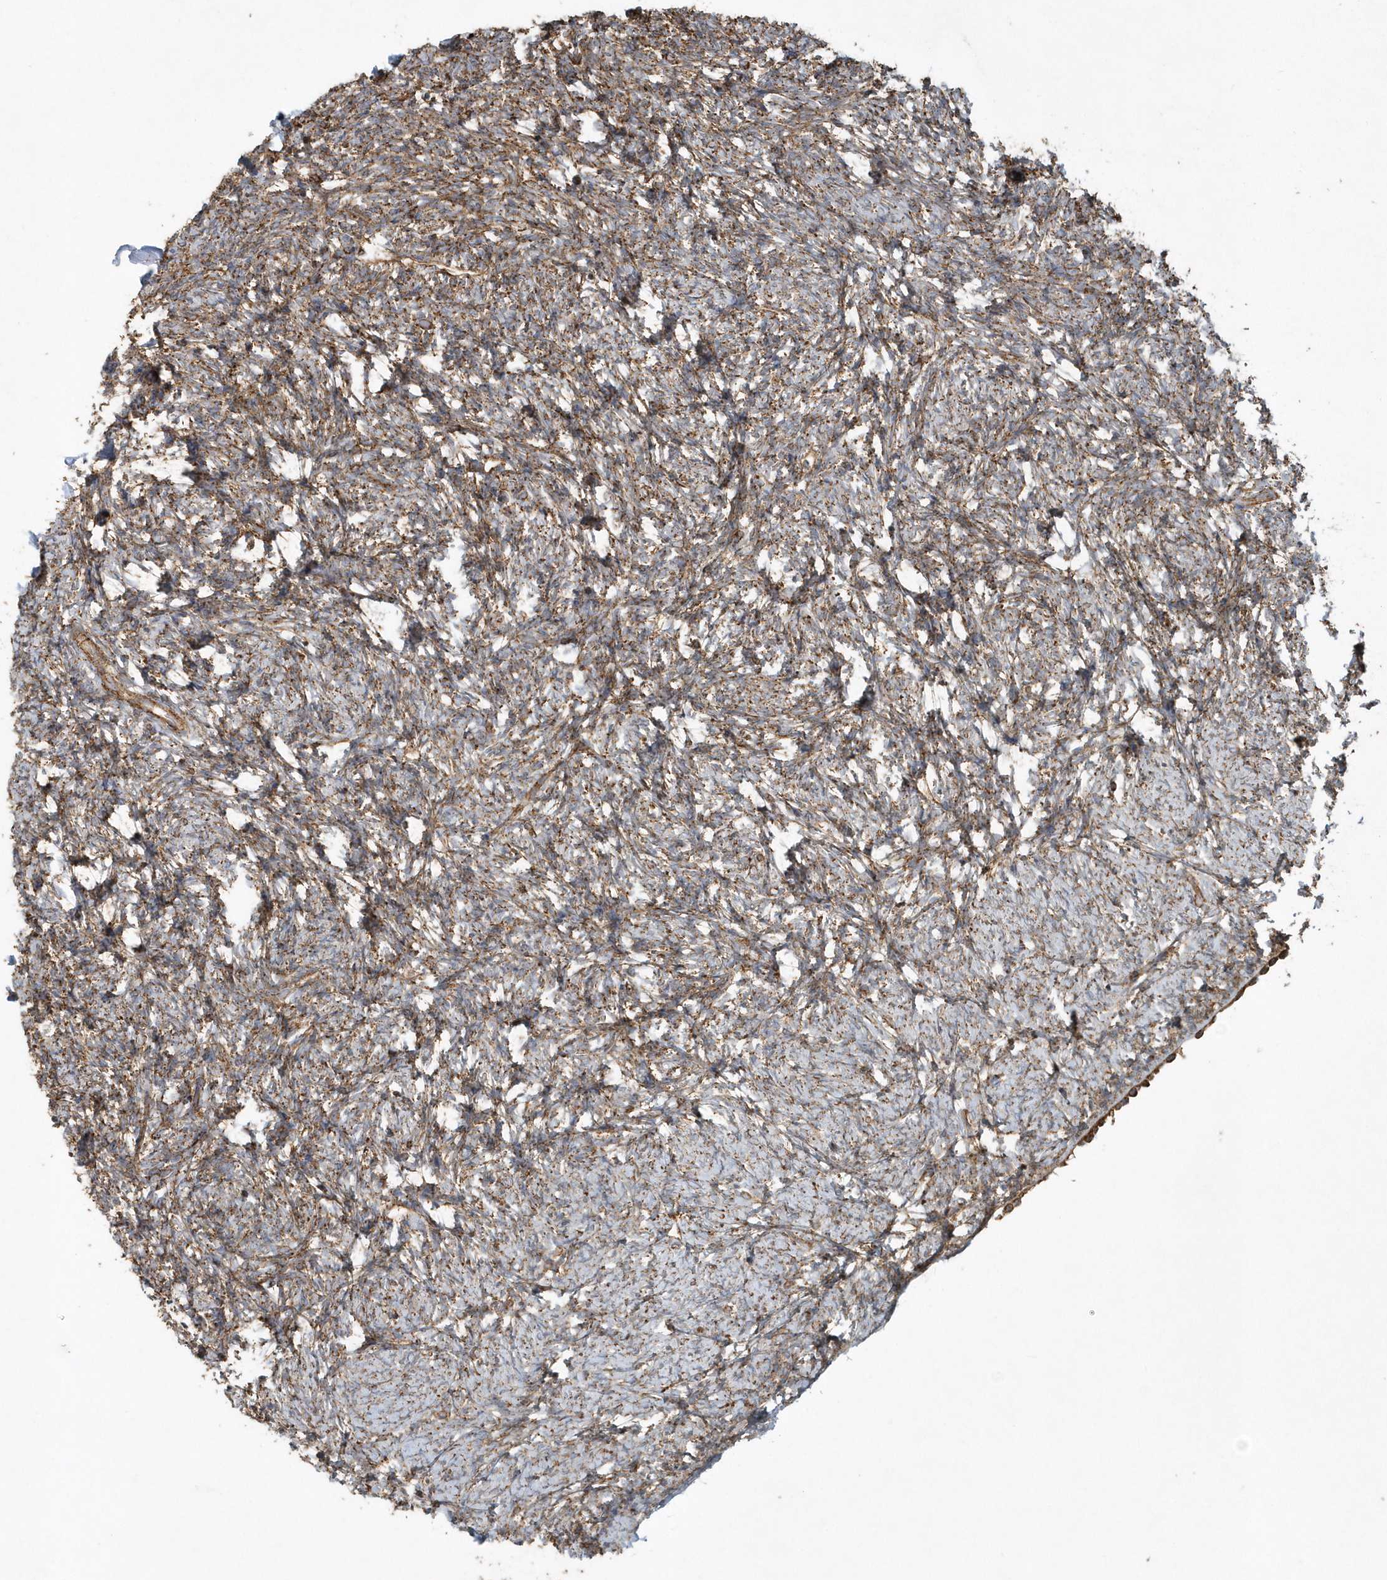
{"staining": {"intensity": "moderate", "quantity": ">75%", "location": "cytoplasmic/membranous"}, "tissue": "ovary", "cell_type": "Follicle cells", "image_type": "normal", "snomed": [{"axis": "morphology", "description": "Normal tissue, NOS"}, {"axis": "topography", "description": "Ovary"}], "caption": "An image of human ovary stained for a protein reveals moderate cytoplasmic/membranous brown staining in follicle cells.", "gene": "MMUT", "patient": {"sex": "female", "age": 60}}